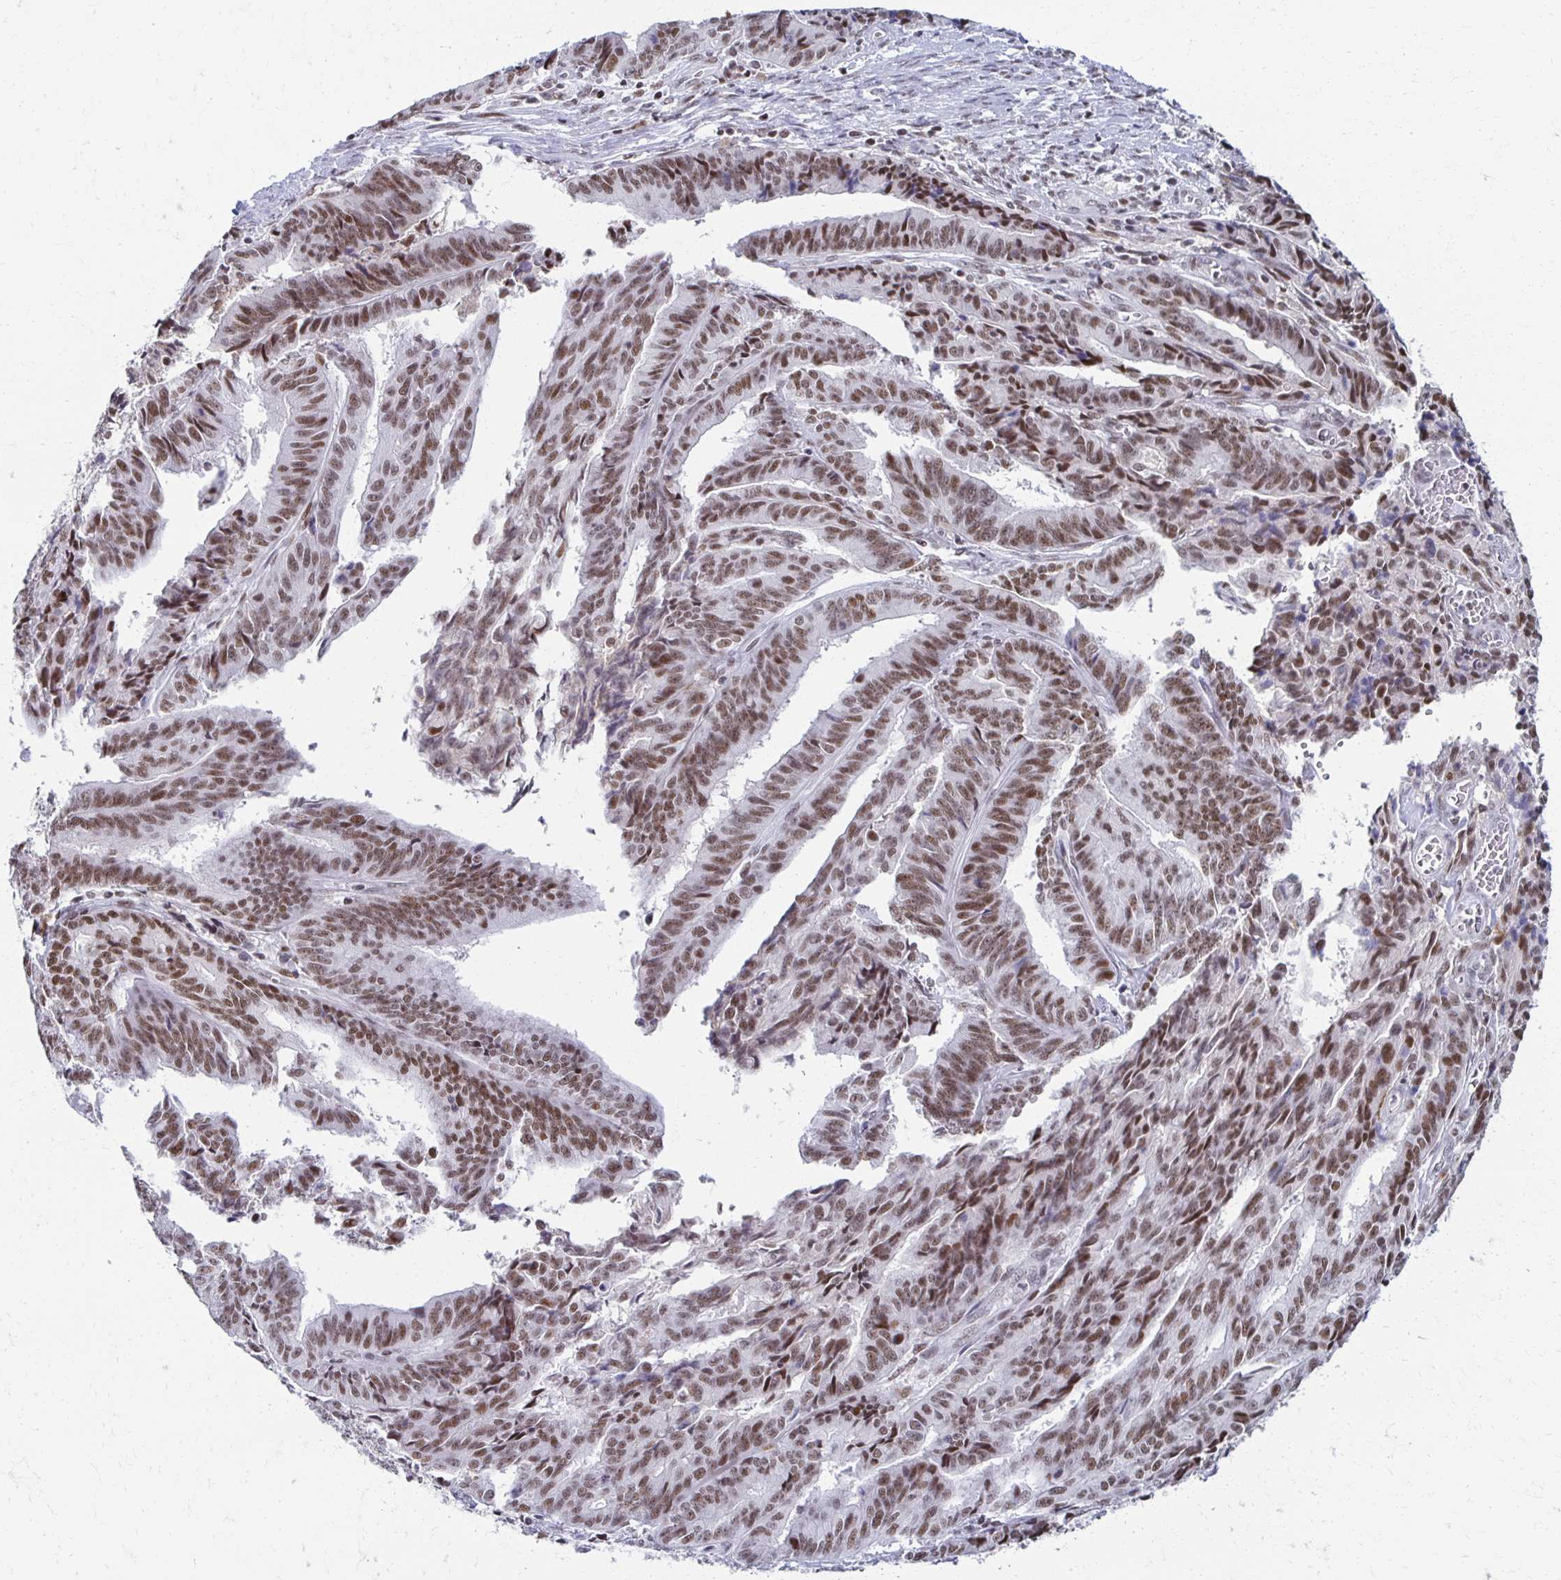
{"staining": {"intensity": "moderate", "quantity": ">75%", "location": "nuclear"}, "tissue": "endometrial cancer", "cell_type": "Tumor cells", "image_type": "cancer", "snomed": [{"axis": "morphology", "description": "Adenocarcinoma, NOS"}, {"axis": "topography", "description": "Endometrium"}], "caption": "Endometrial adenocarcinoma stained with IHC shows moderate nuclear positivity in about >75% of tumor cells.", "gene": "IRF7", "patient": {"sex": "female", "age": 65}}